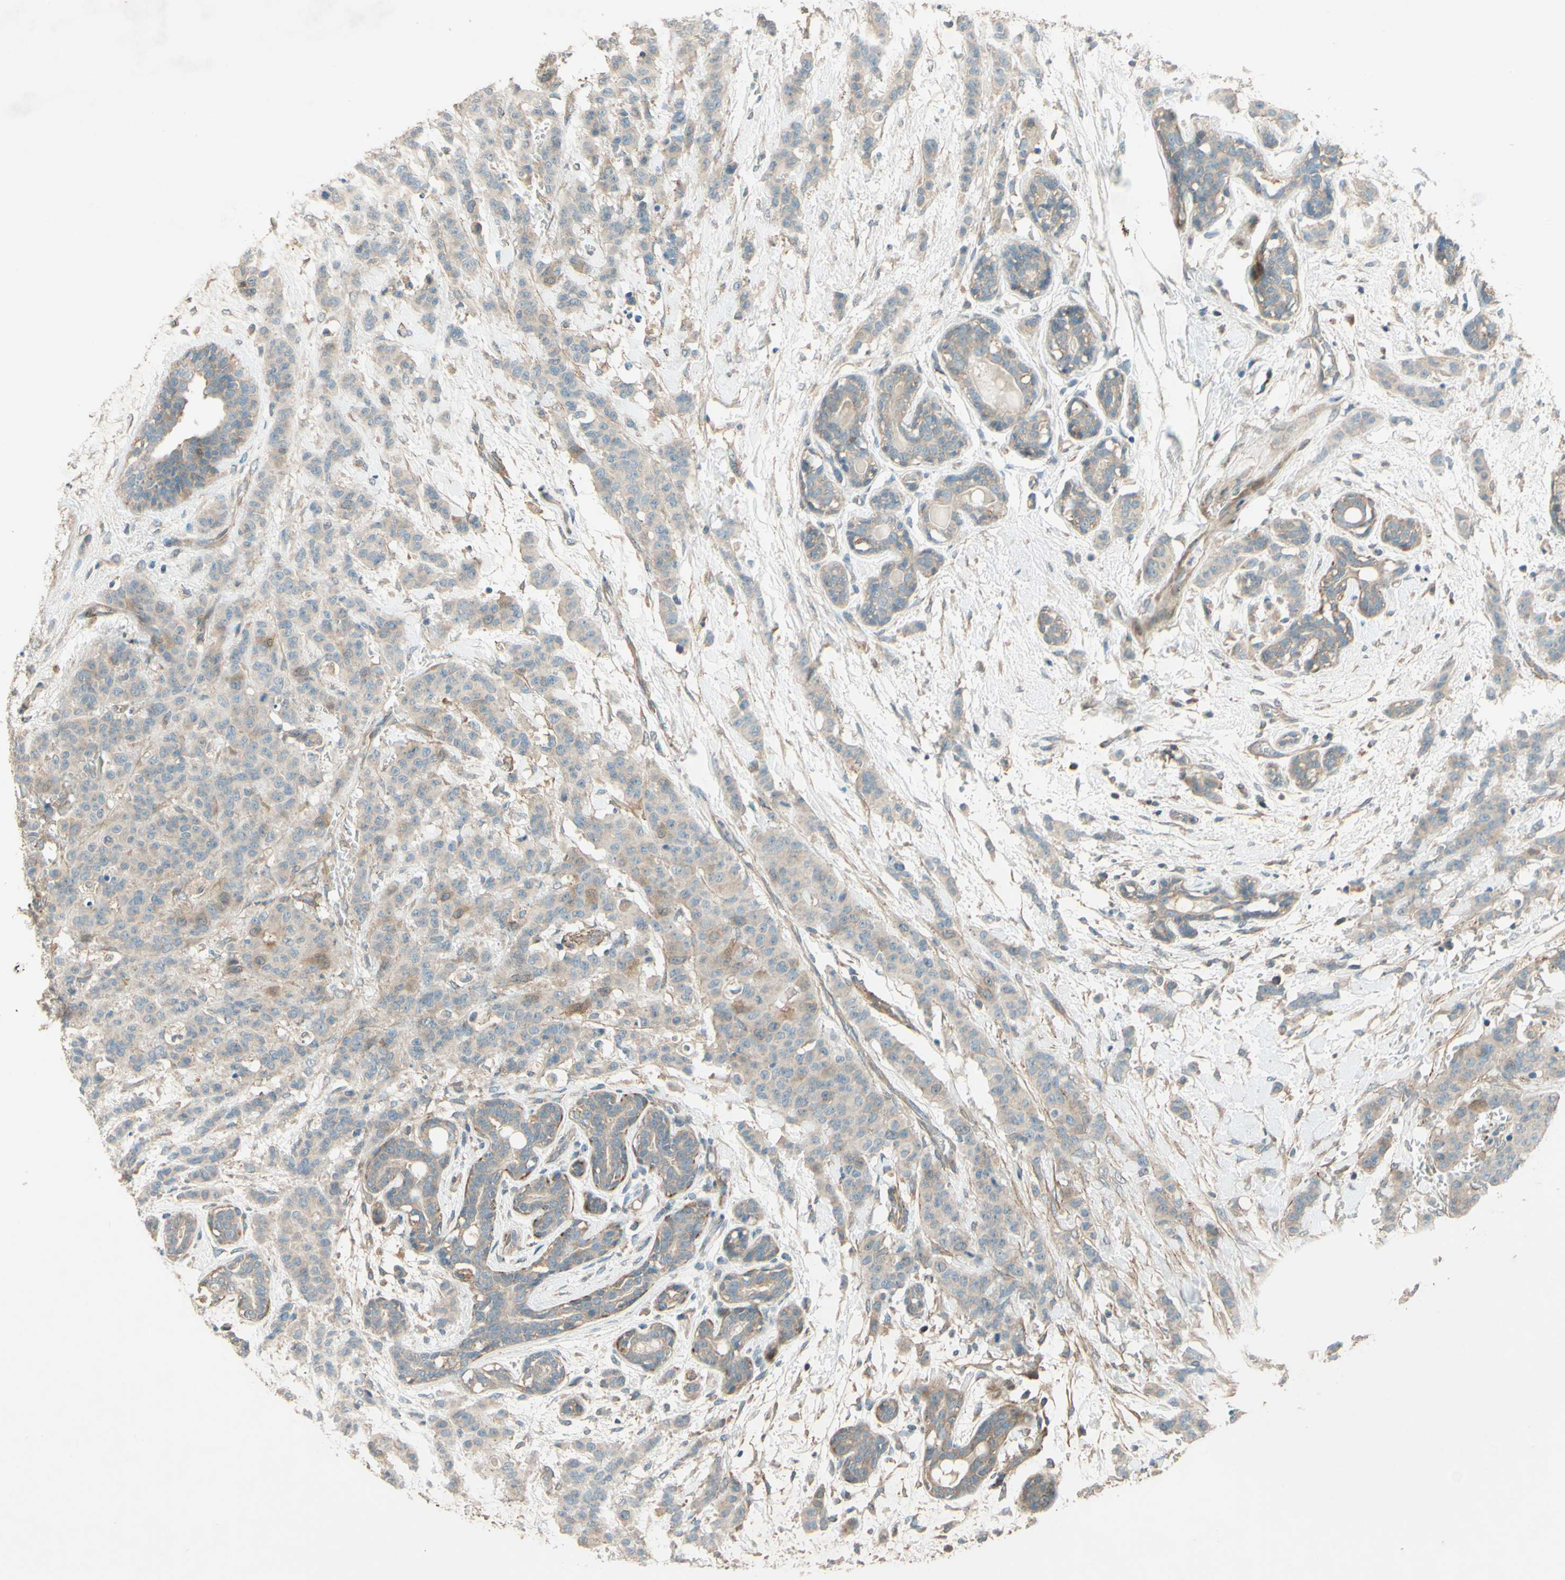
{"staining": {"intensity": "weak", "quantity": ">75%", "location": "cytoplasmic/membranous"}, "tissue": "breast cancer", "cell_type": "Tumor cells", "image_type": "cancer", "snomed": [{"axis": "morphology", "description": "Normal tissue, NOS"}, {"axis": "morphology", "description": "Duct carcinoma"}, {"axis": "topography", "description": "Breast"}], "caption": "Immunohistochemistry (IHC) (DAB) staining of breast cancer demonstrates weak cytoplasmic/membranous protein expression in about >75% of tumor cells. (IHC, brightfield microscopy, high magnification).", "gene": "ADAM17", "patient": {"sex": "female", "age": 40}}